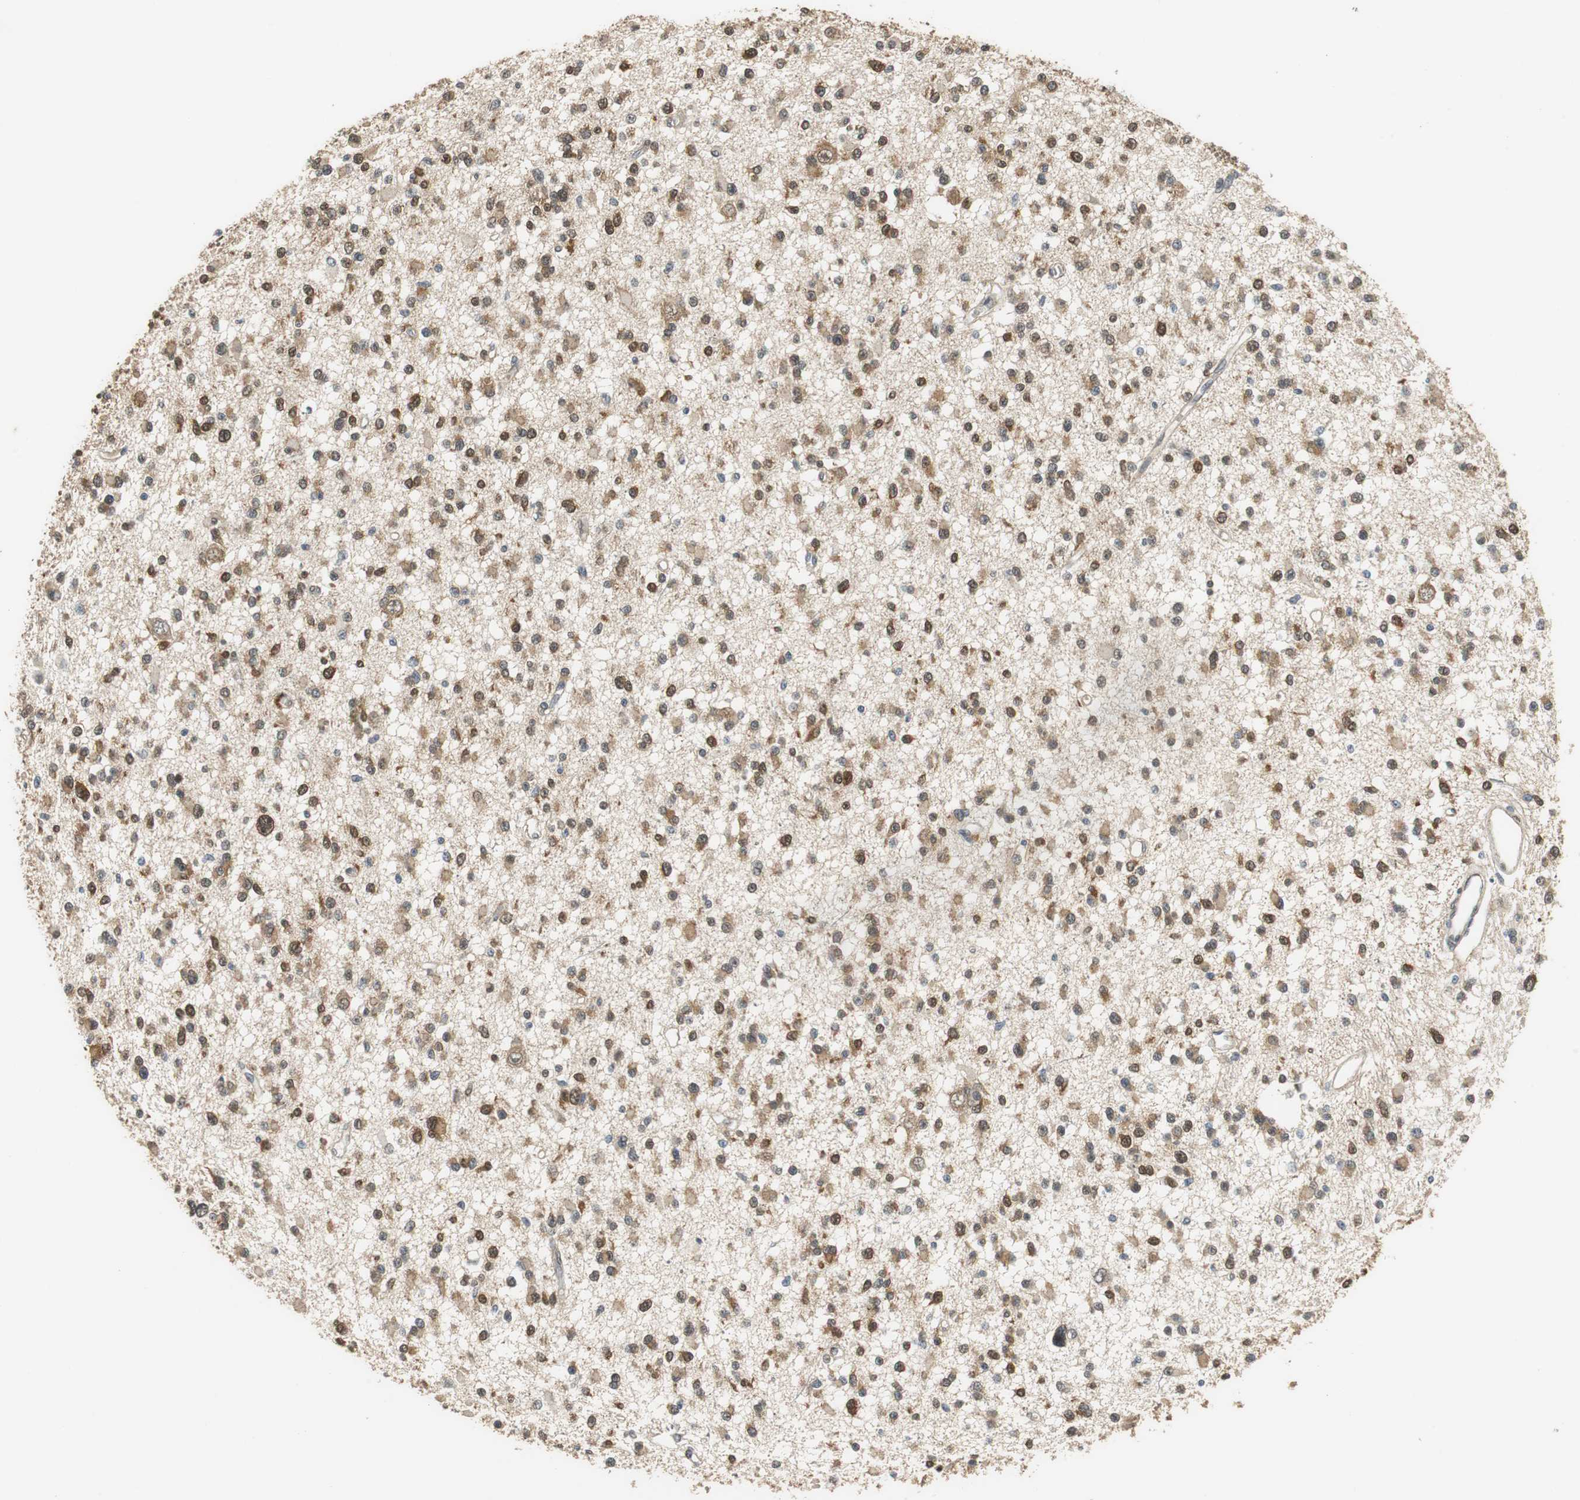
{"staining": {"intensity": "strong", "quantity": ">75%", "location": "cytoplasmic/membranous,nuclear"}, "tissue": "glioma", "cell_type": "Tumor cells", "image_type": "cancer", "snomed": [{"axis": "morphology", "description": "Glioma, malignant, Low grade"}, {"axis": "topography", "description": "Brain"}], "caption": "Protein staining displays strong cytoplasmic/membranous and nuclear expression in about >75% of tumor cells in low-grade glioma (malignant).", "gene": "UBQLN2", "patient": {"sex": "female", "age": 22}}